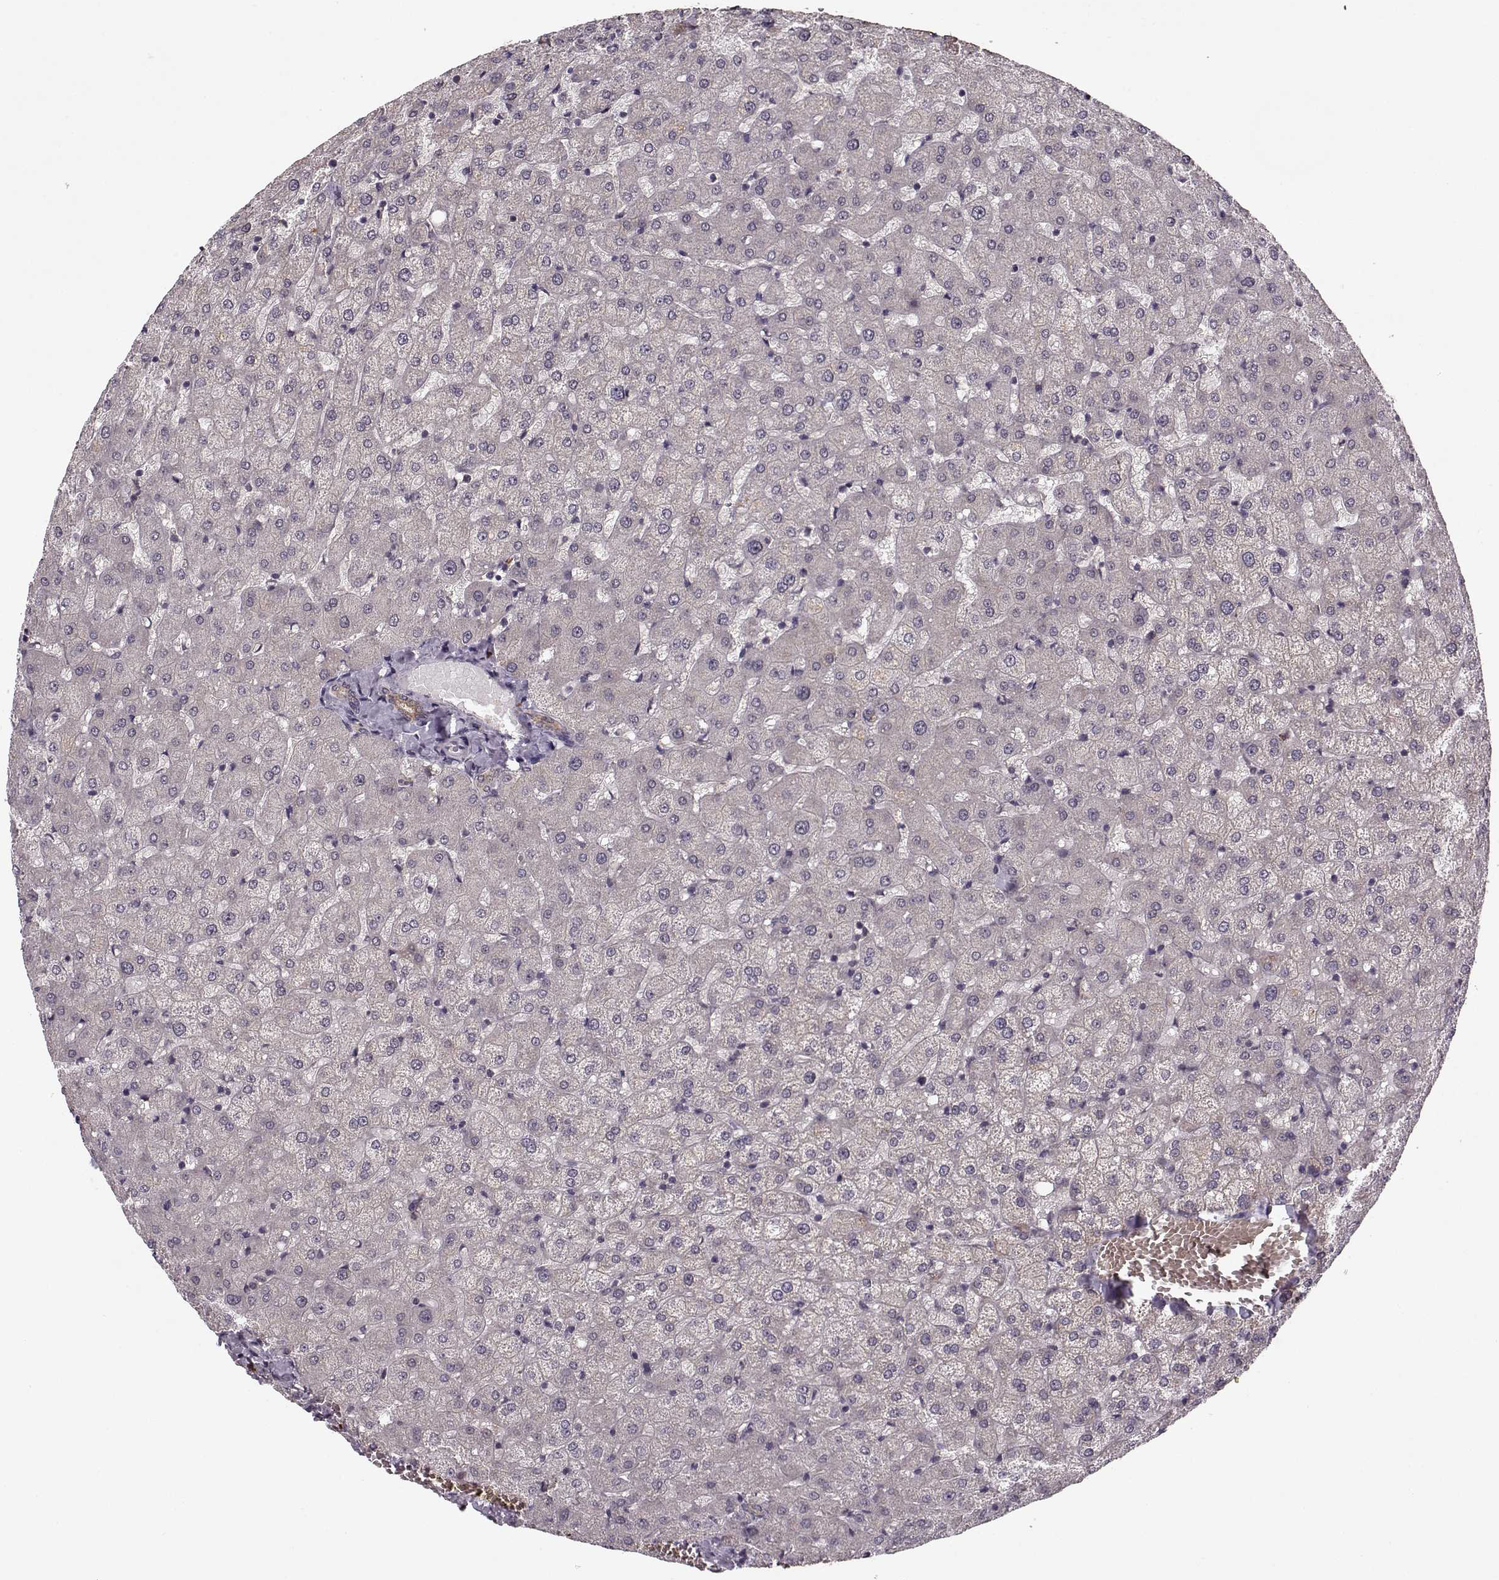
{"staining": {"intensity": "moderate", "quantity": ">75%", "location": "cytoplasmic/membranous"}, "tissue": "liver", "cell_type": "Cholangiocytes", "image_type": "normal", "snomed": [{"axis": "morphology", "description": "Normal tissue, NOS"}, {"axis": "topography", "description": "Liver"}], "caption": "A photomicrograph of liver stained for a protein displays moderate cytoplasmic/membranous brown staining in cholangiocytes. (Stains: DAB (3,3'-diaminobenzidine) in brown, nuclei in blue, Microscopy: brightfield microscopy at high magnification).", "gene": "DENND4B", "patient": {"sex": "female", "age": 50}}